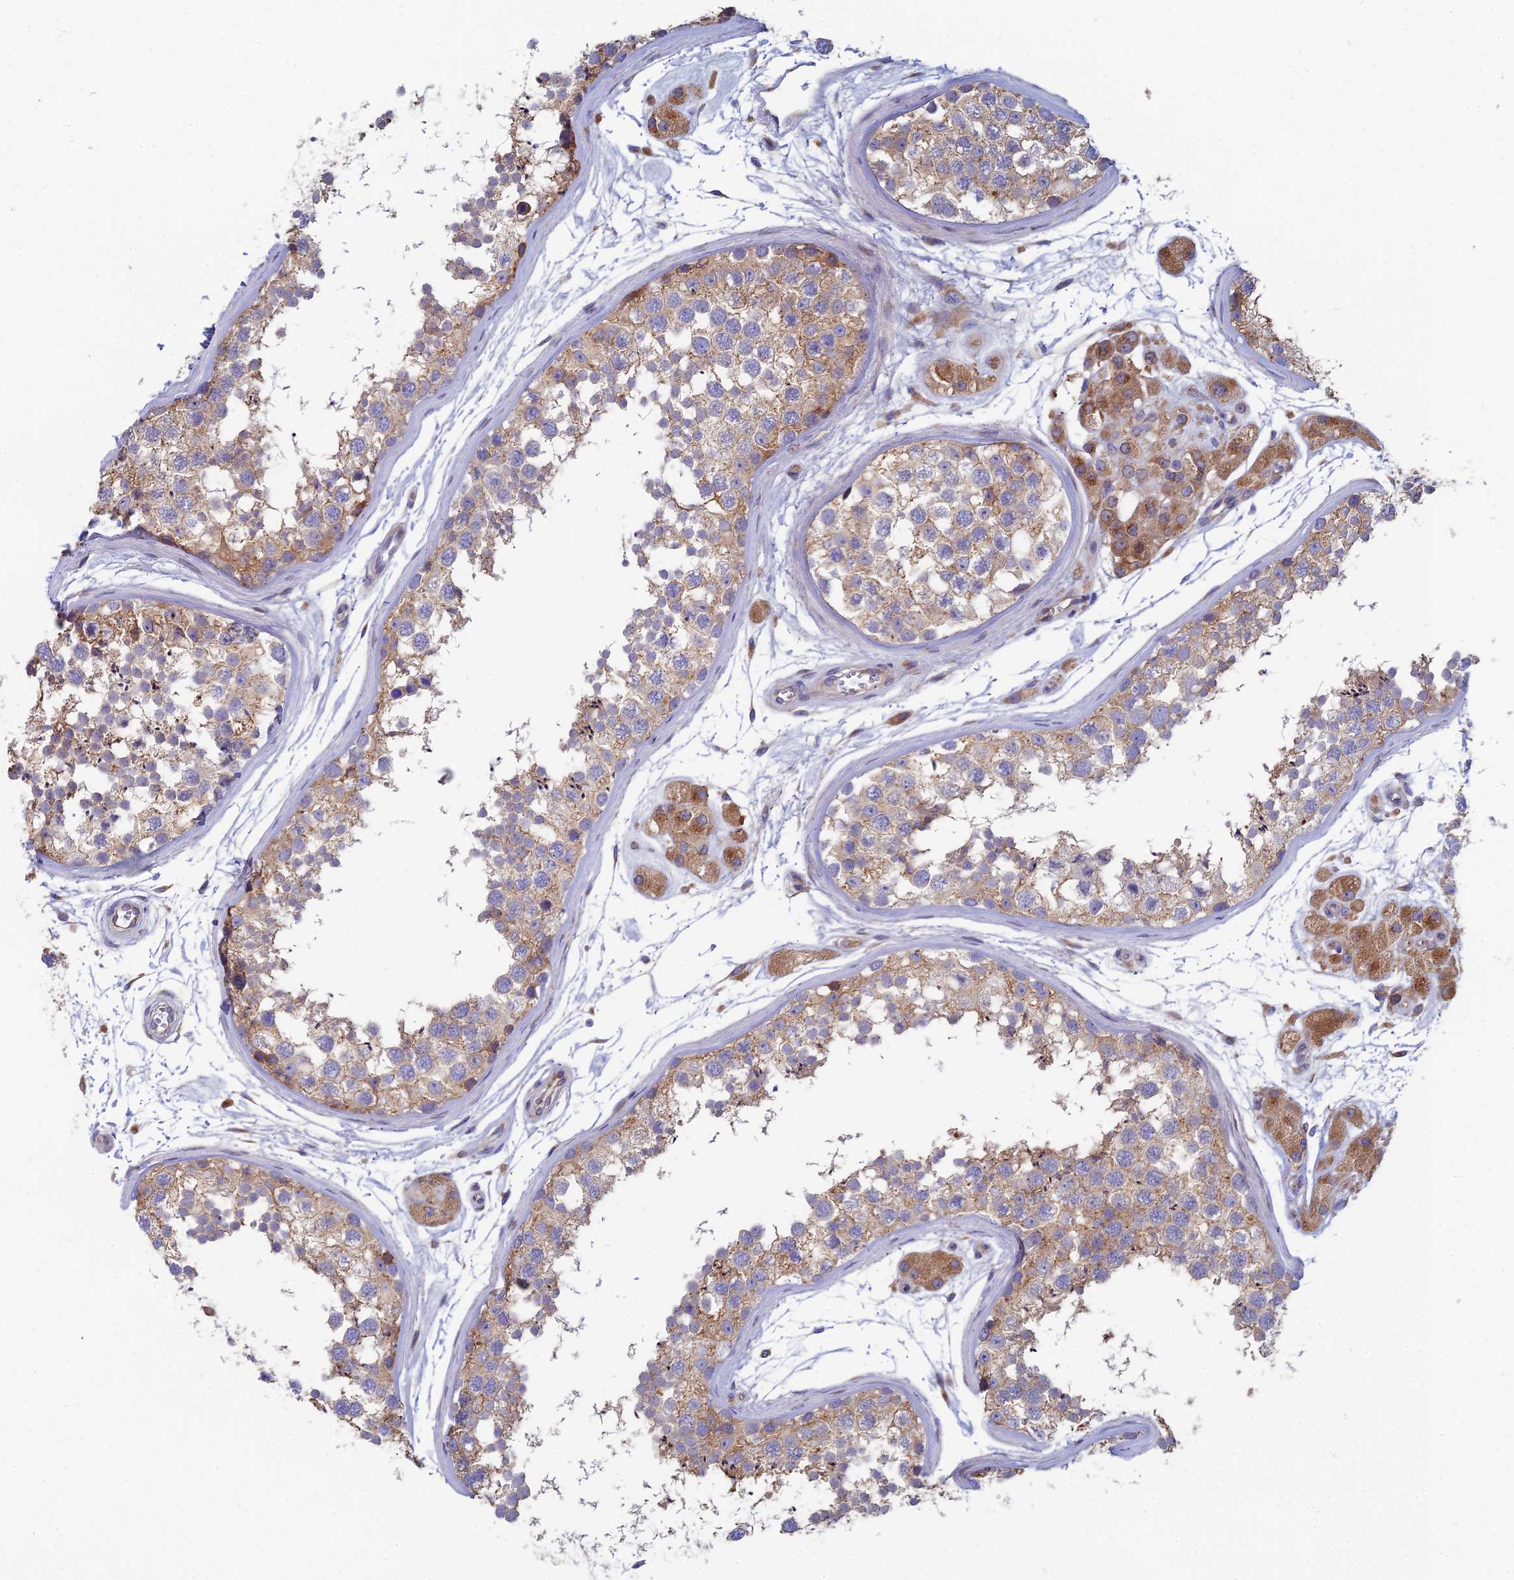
{"staining": {"intensity": "moderate", "quantity": ">75%", "location": "cytoplasmic/membranous"}, "tissue": "testis", "cell_type": "Cells in seminiferous ducts", "image_type": "normal", "snomed": [{"axis": "morphology", "description": "Normal tissue, NOS"}, {"axis": "topography", "description": "Testis"}], "caption": "Immunohistochemistry (IHC) (DAB (3,3'-diaminobenzidine)) staining of benign human testis demonstrates moderate cytoplasmic/membranous protein expression in about >75% of cells in seminiferous ducts. Using DAB (brown) and hematoxylin (blue) stains, captured at high magnification using brightfield microscopy.", "gene": "CLCN3", "patient": {"sex": "male", "age": 56}}